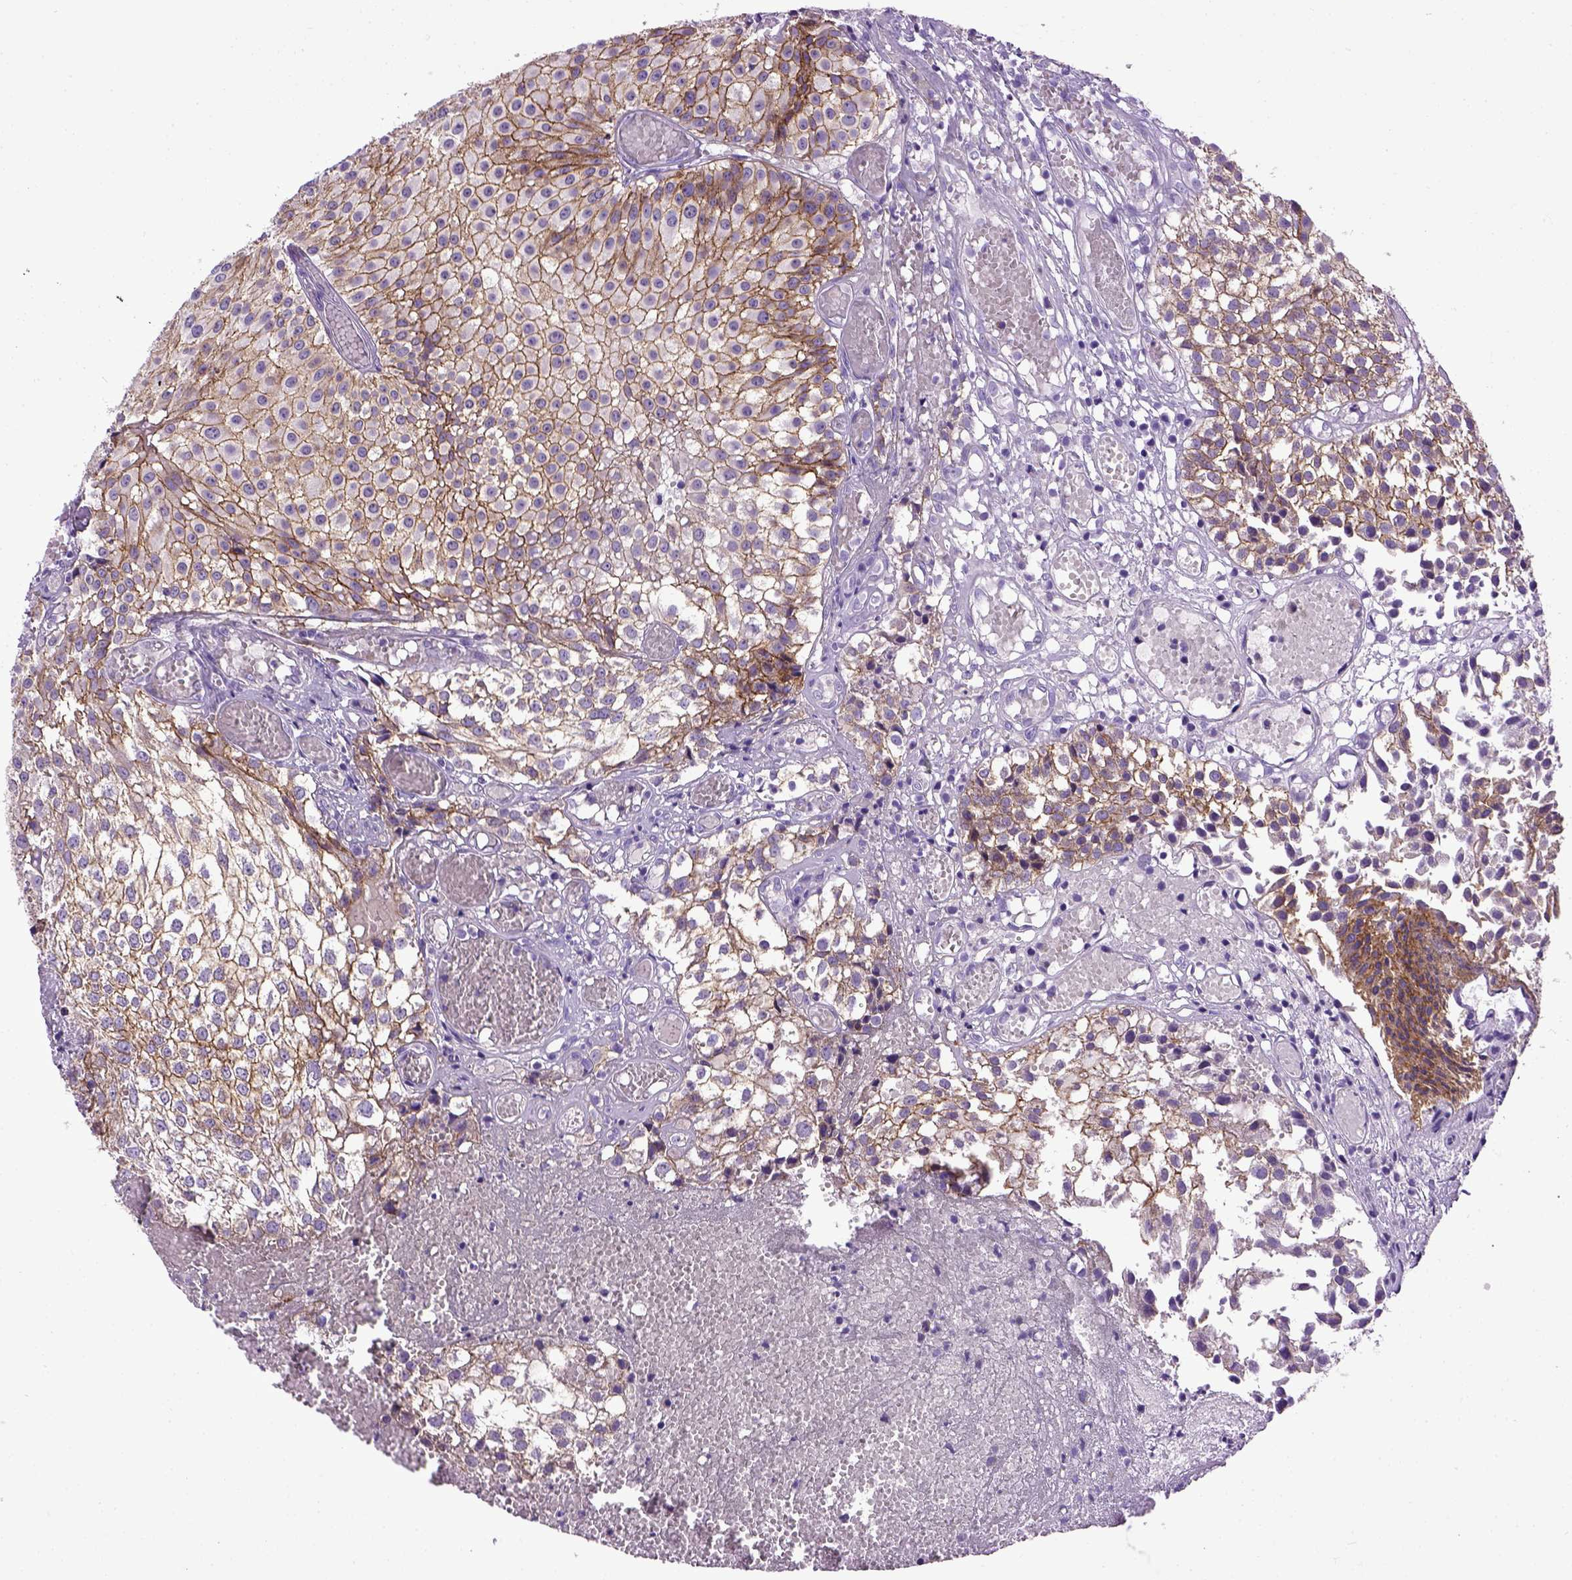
{"staining": {"intensity": "moderate", "quantity": "25%-75%", "location": "cytoplasmic/membranous"}, "tissue": "urothelial cancer", "cell_type": "Tumor cells", "image_type": "cancer", "snomed": [{"axis": "morphology", "description": "Urothelial carcinoma, Low grade"}, {"axis": "topography", "description": "Urinary bladder"}], "caption": "Immunohistochemistry of human urothelial cancer reveals medium levels of moderate cytoplasmic/membranous staining in approximately 25%-75% of tumor cells.", "gene": "CDH1", "patient": {"sex": "male", "age": 79}}